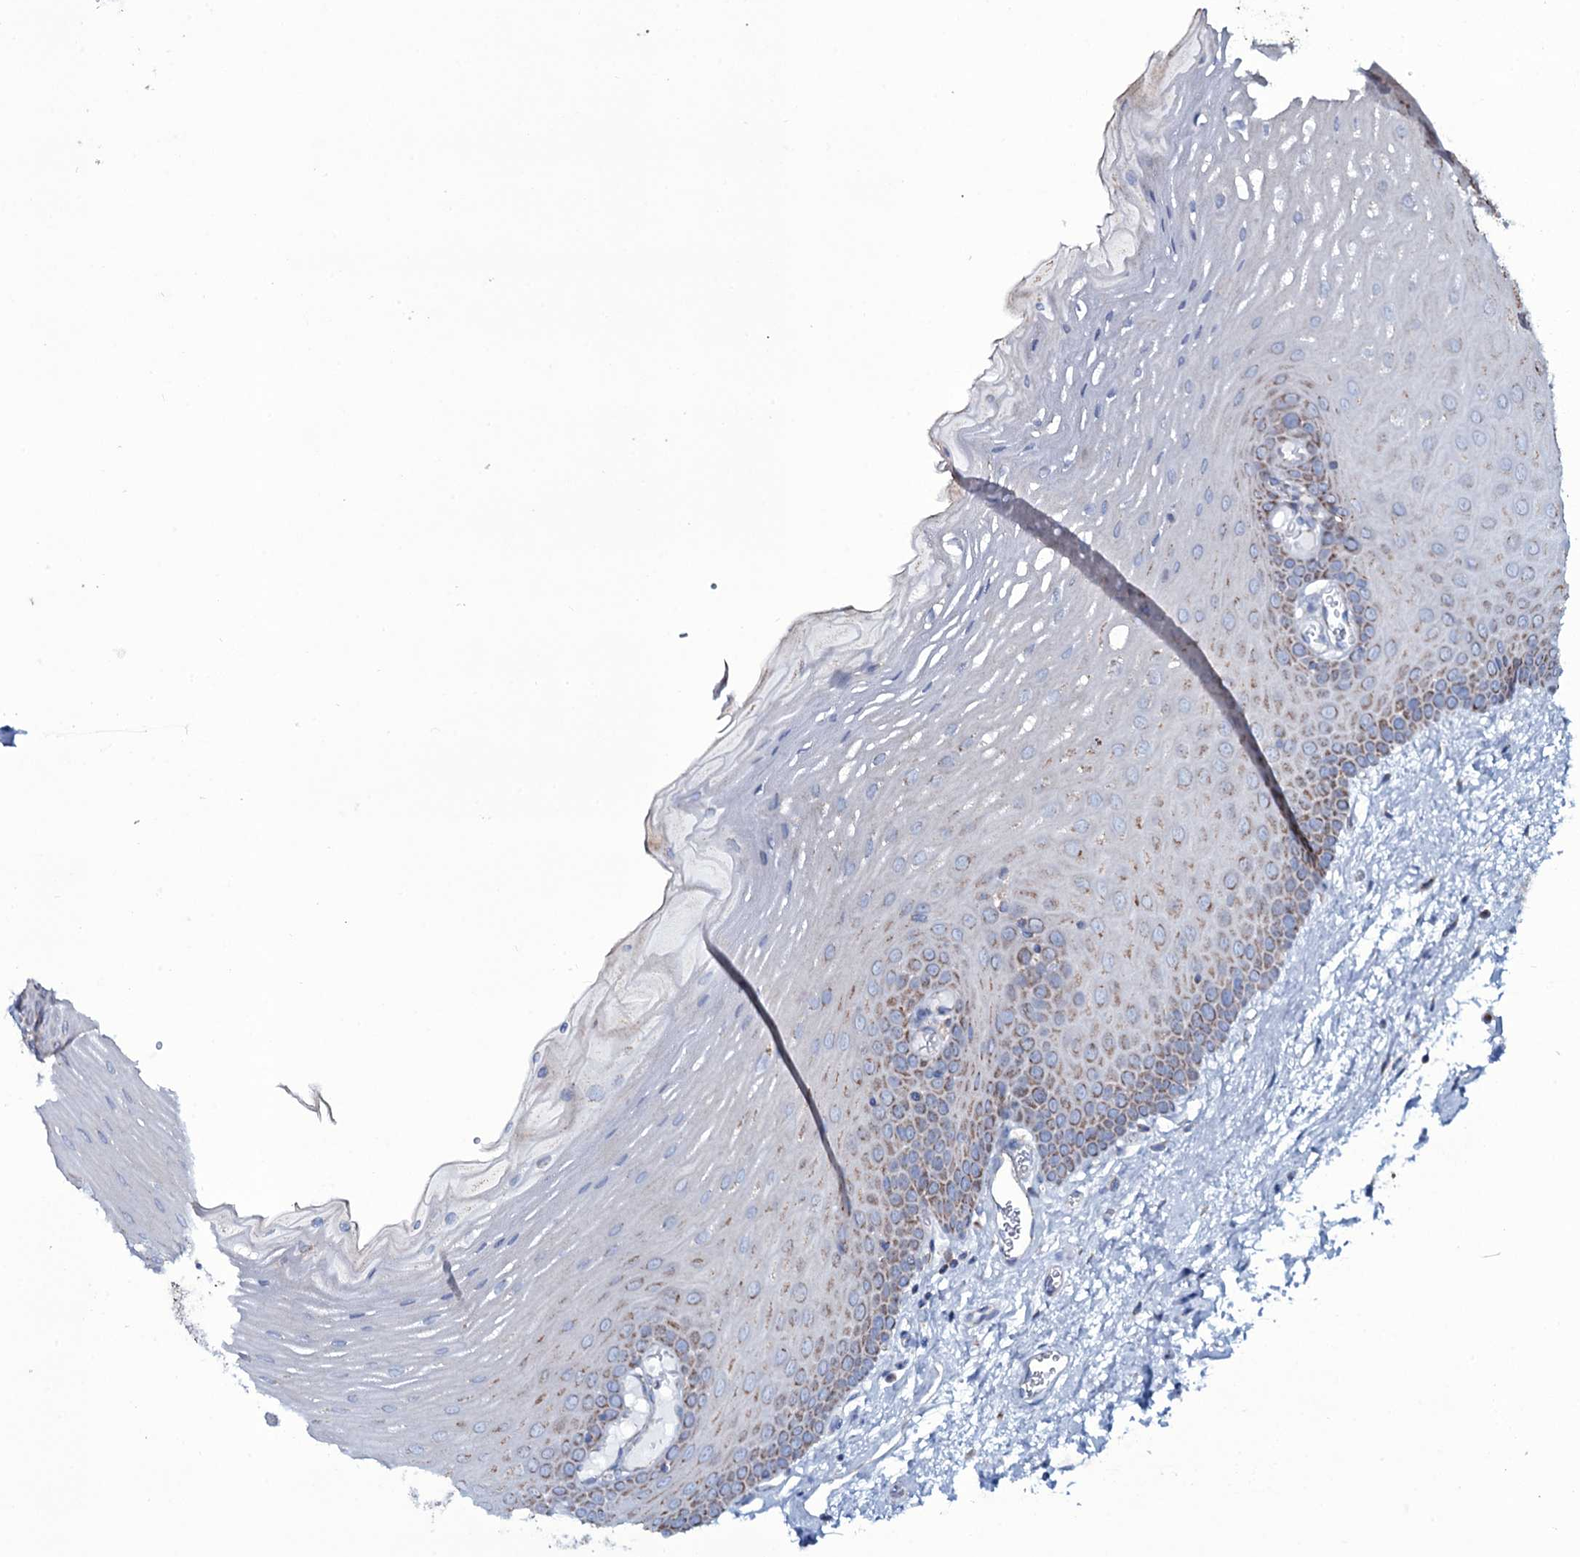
{"staining": {"intensity": "strong", "quantity": "25%-75%", "location": "cytoplasmic/membranous"}, "tissue": "oral mucosa", "cell_type": "Squamous epithelial cells", "image_type": "normal", "snomed": [{"axis": "morphology", "description": "Normal tissue, NOS"}, {"axis": "topography", "description": "Oral tissue"}], "caption": "Protein expression analysis of normal human oral mucosa reveals strong cytoplasmic/membranous staining in approximately 25%-75% of squamous epithelial cells. Using DAB (brown) and hematoxylin (blue) stains, captured at high magnification using brightfield microscopy.", "gene": "MRPS35", "patient": {"sex": "female", "age": 70}}